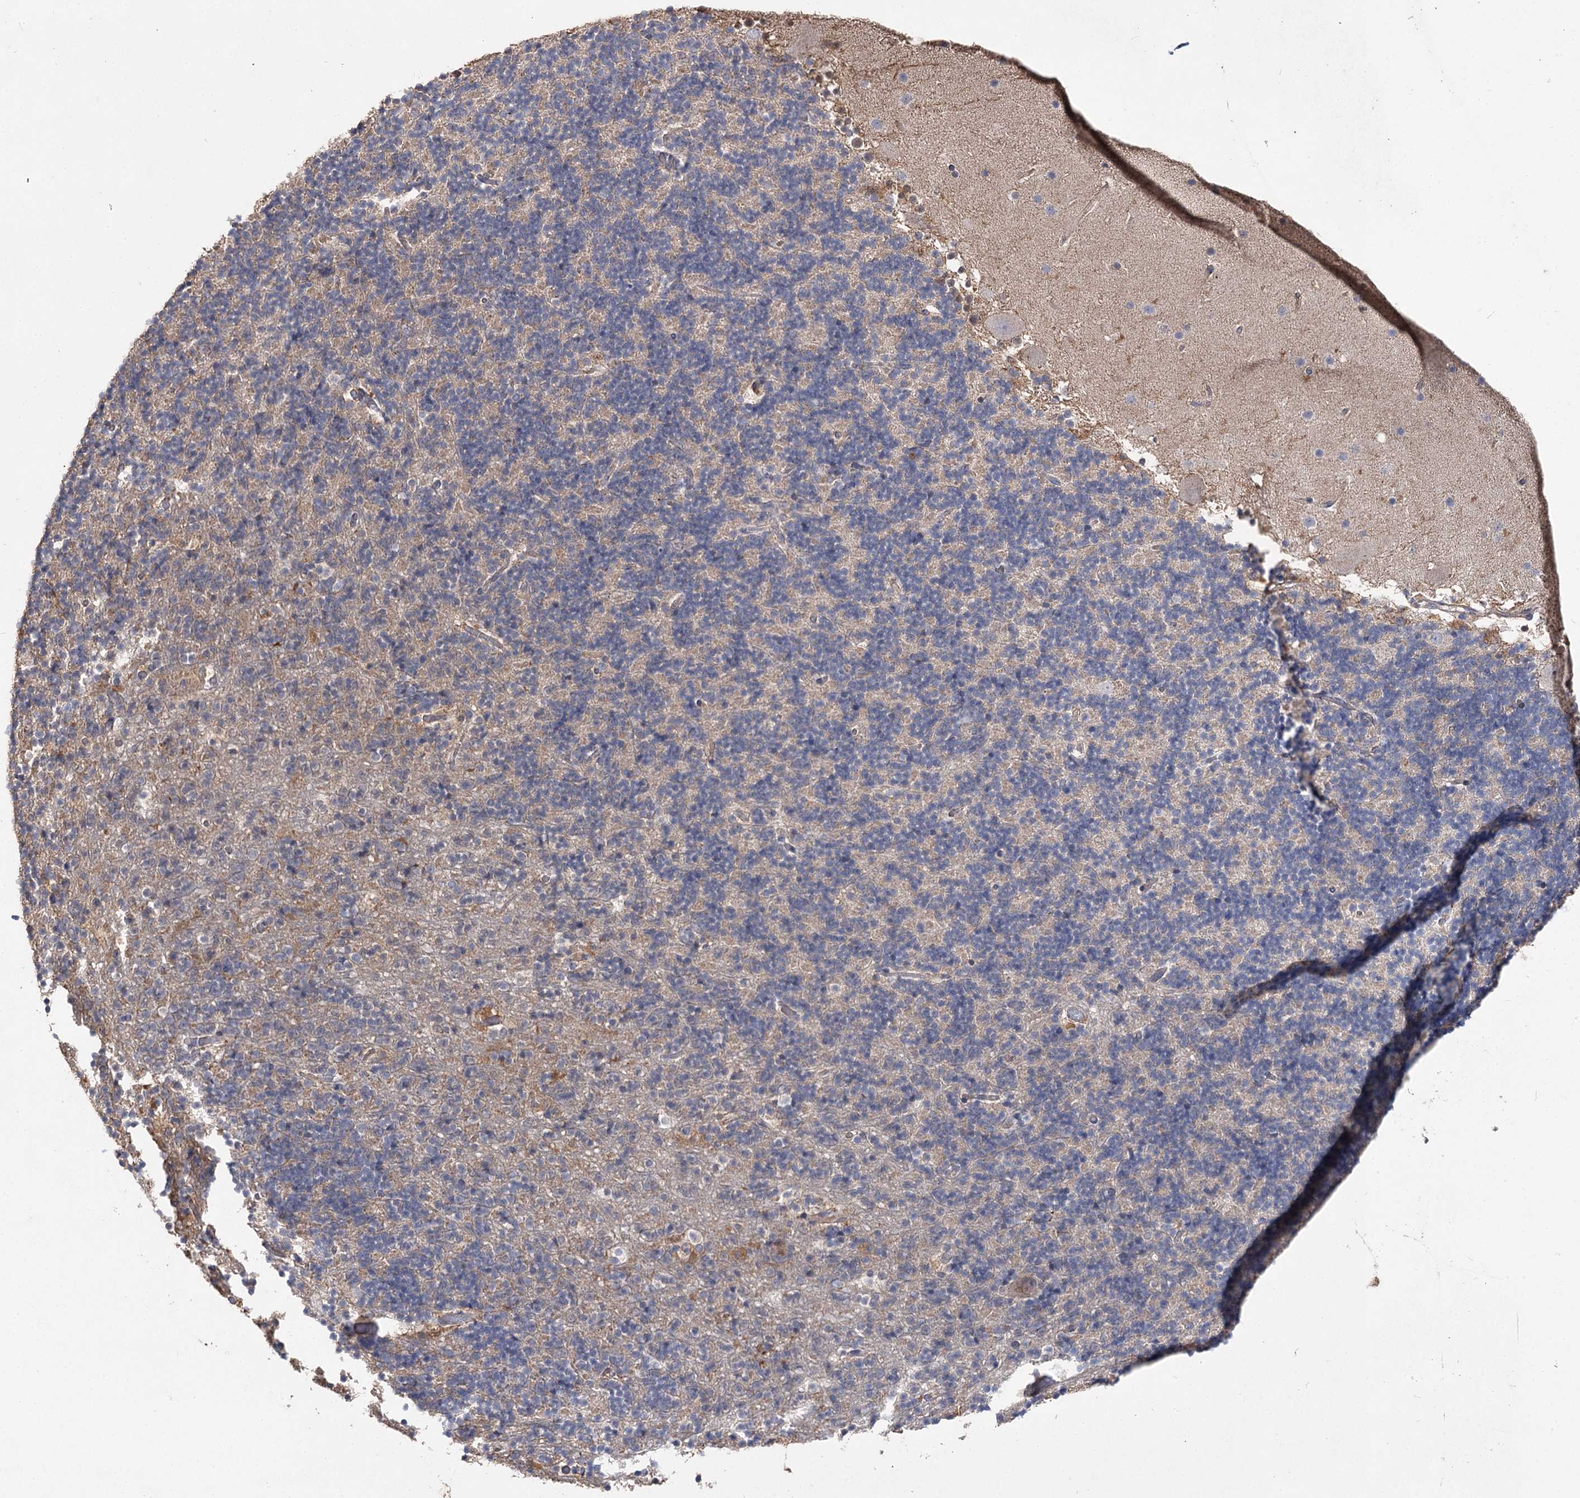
{"staining": {"intensity": "negative", "quantity": "none", "location": "none"}, "tissue": "cerebellum", "cell_type": "Cells in granular layer", "image_type": "normal", "snomed": [{"axis": "morphology", "description": "Normal tissue, NOS"}, {"axis": "topography", "description": "Cerebellum"}], "caption": "The image reveals no staining of cells in granular layer in normal cerebellum. Nuclei are stained in blue.", "gene": "AURKC", "patient": {"sex": "male", "age": 57}}